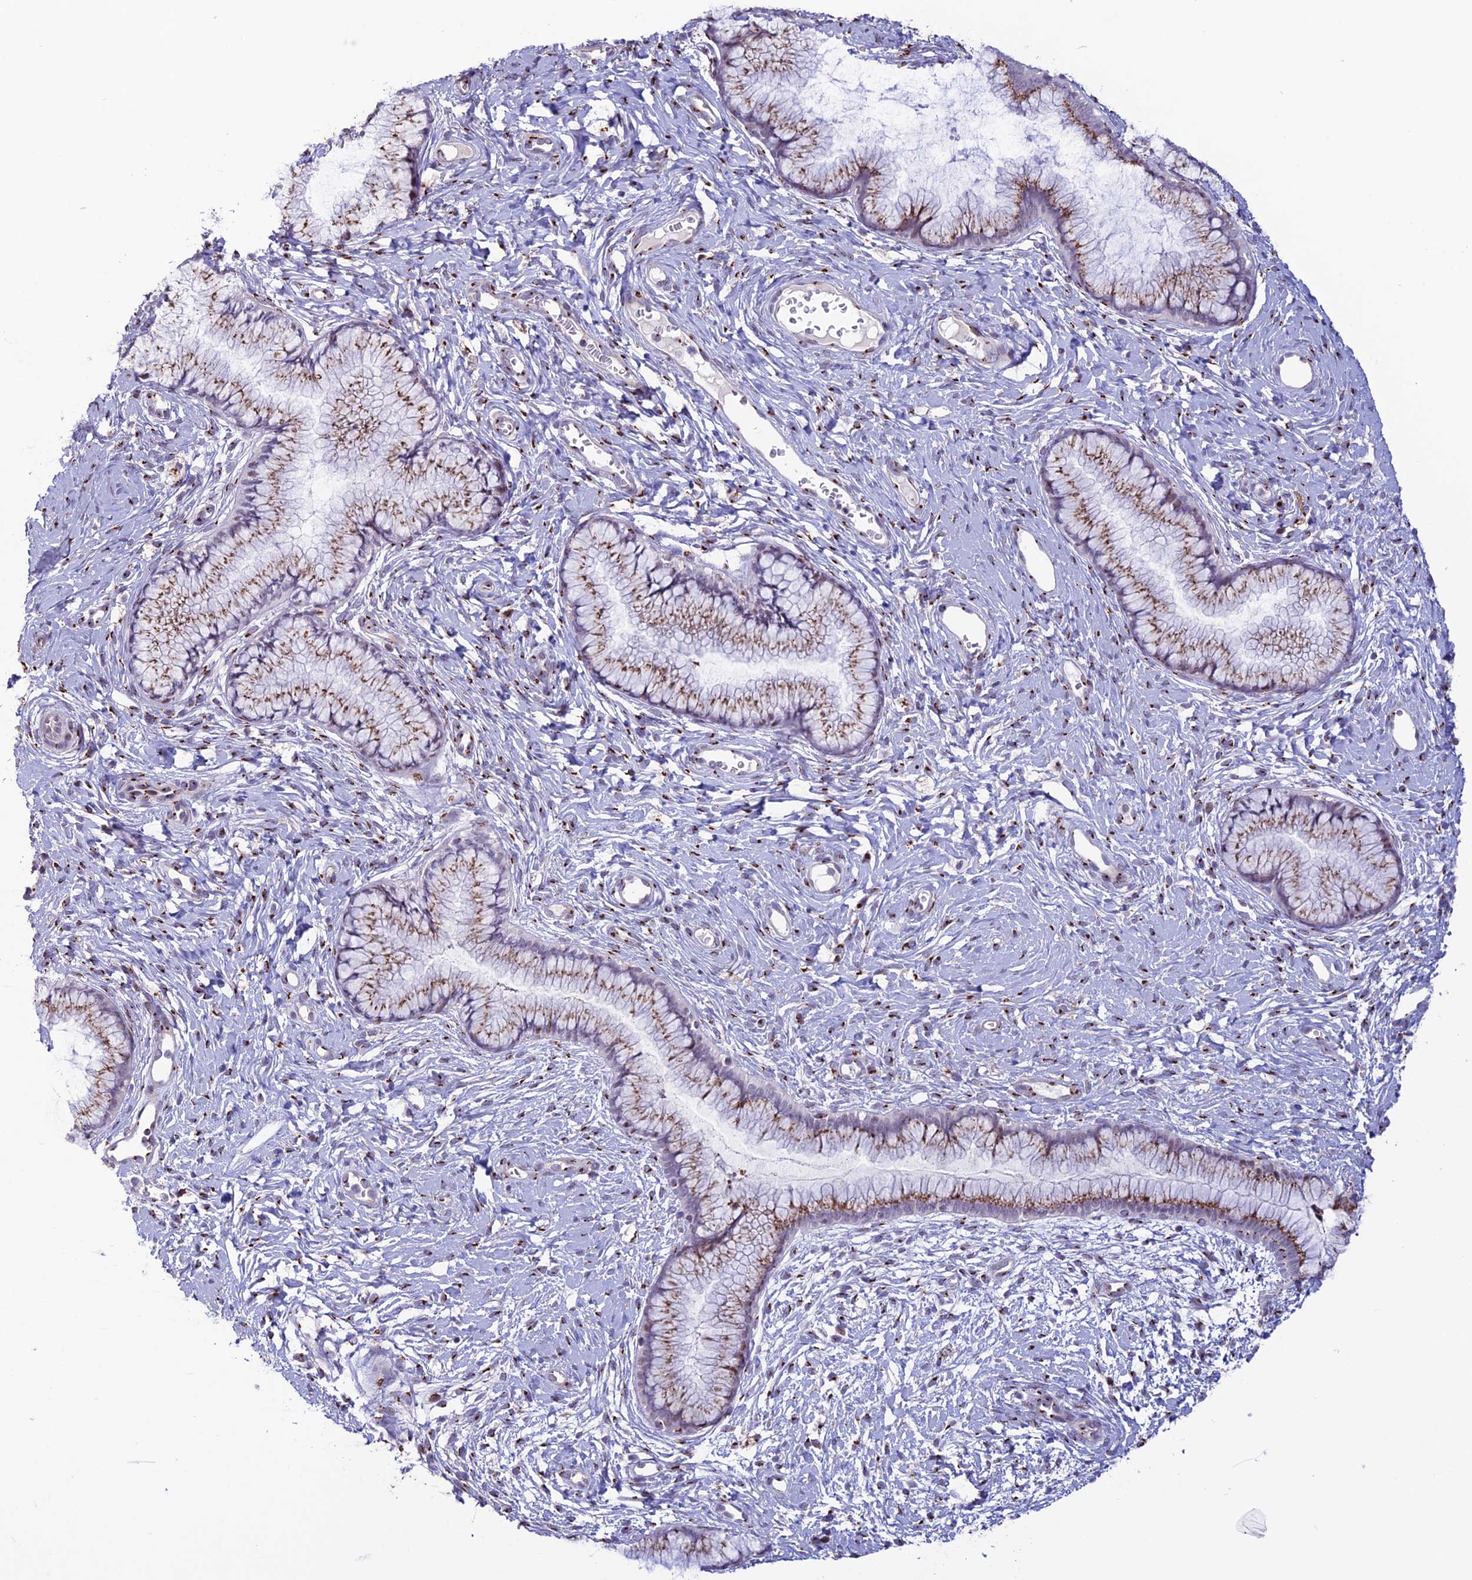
{"staining": {"intensity": "strong", "quantity": ">75%", "location": "cytoplasmic/membranous"}, "tissue": "cervix", "cell_type": "Glandular cells", "image_type": "normal", "snomed": [{"axis": "morphology", "description": "Normal tissue, NOS"}, {"axis": "topography", "description": "Cervix"}], "caption": "DAB immunohistochemical staining of normal human cervix shows strong cytoplasmic/membranous protein expression in about >75% of glandular cells. The protein is shown in brown color, while the nuclei are stained blue.", "gene": "PLEKHA4", "patient": {"sex": "female", "age": 42}}